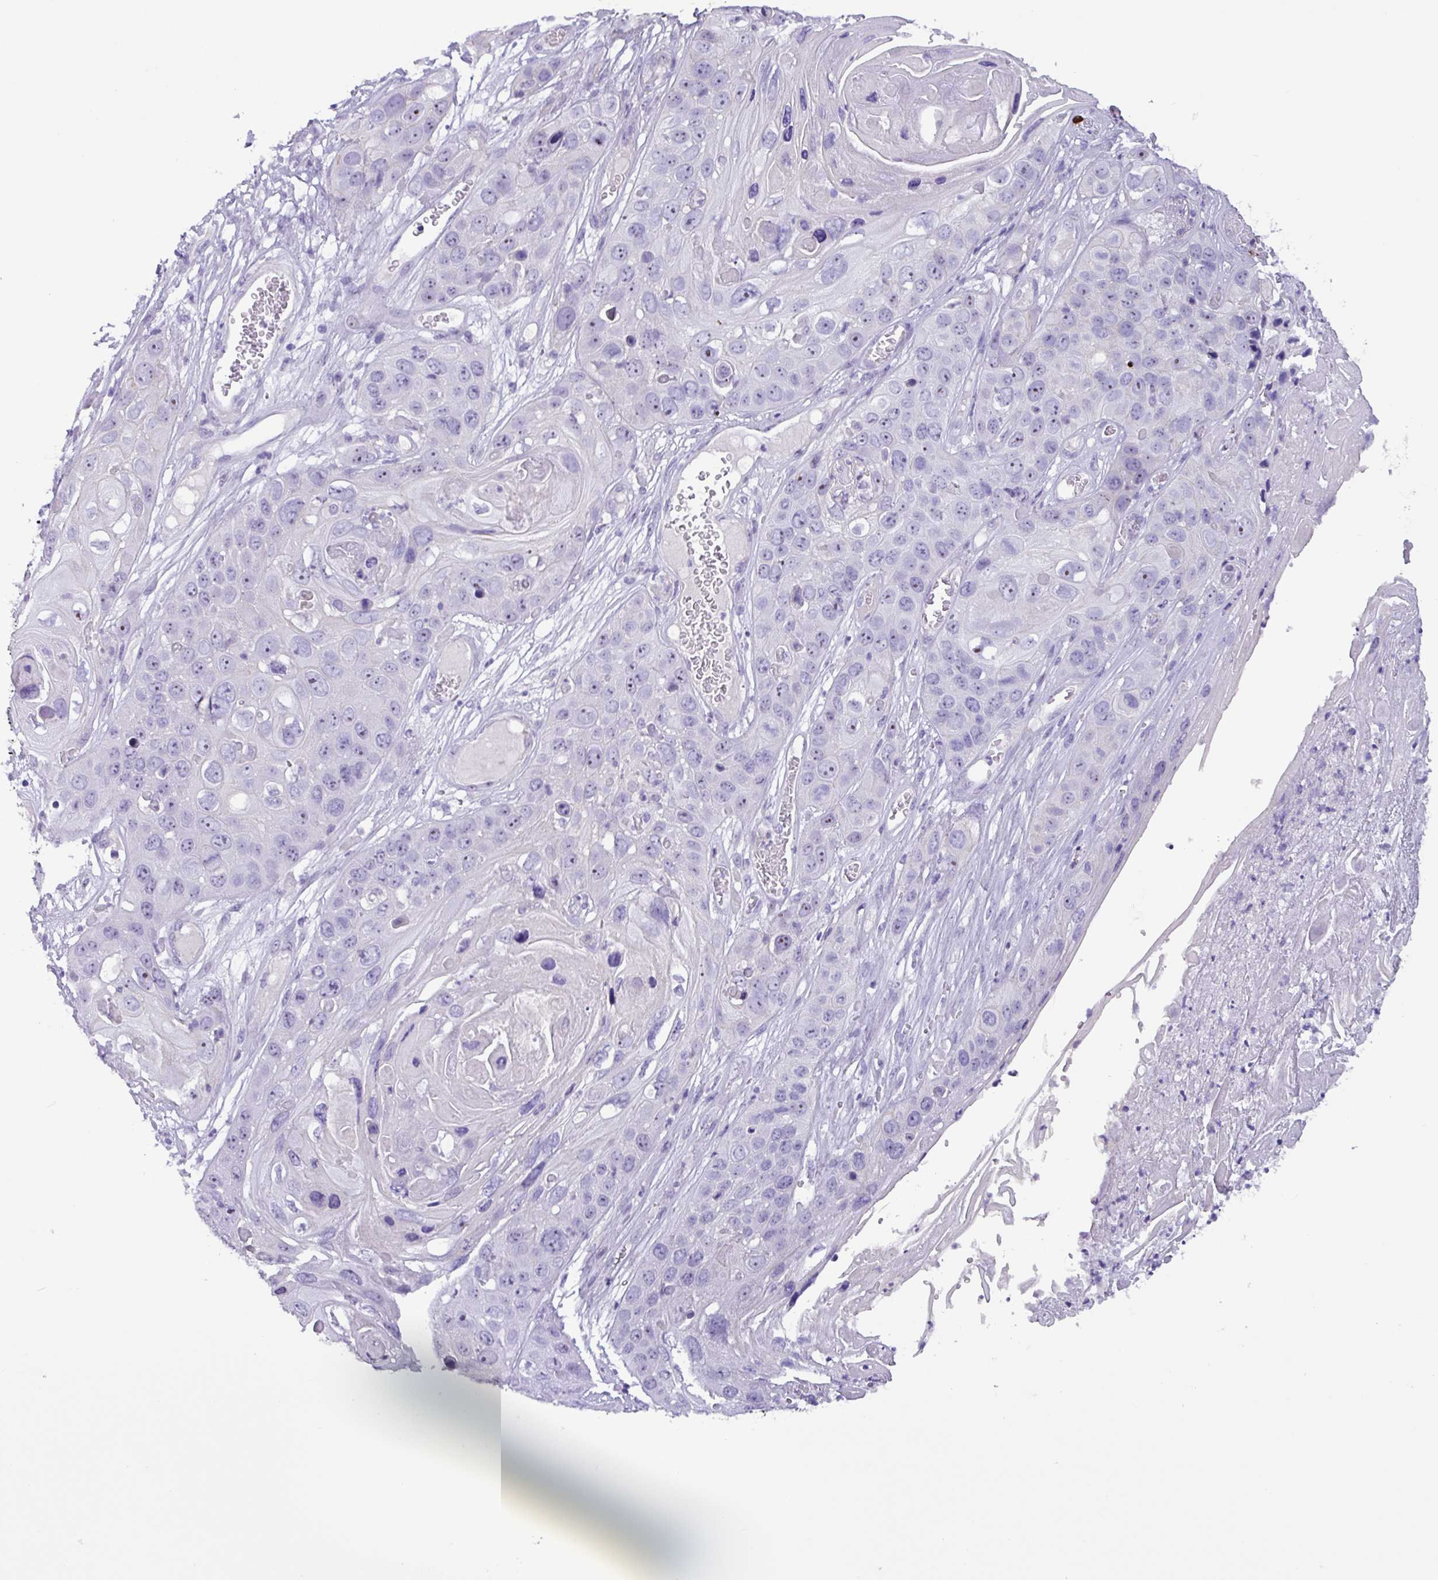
{"staining": {"intensity": "negative", "quantity": "none", "location": "none"}, "tissue": "skin cancer", "cell_type": "Tumor cells", "image_type": "cancer", "snomed": [{"axis": "morphology", "description": "Squamous cell carcinoma, NOS"}, {"axis": "topography", "description": "Skin"}], "caption": "DAB (3,3'-diaminobenzidine) immunohistochemical staining of human squamous cell carcinoma (skin) reveals no significant staining in tumor cells.", "gene": "MRM2", "patient": {"sex": "male", "age": 55}}